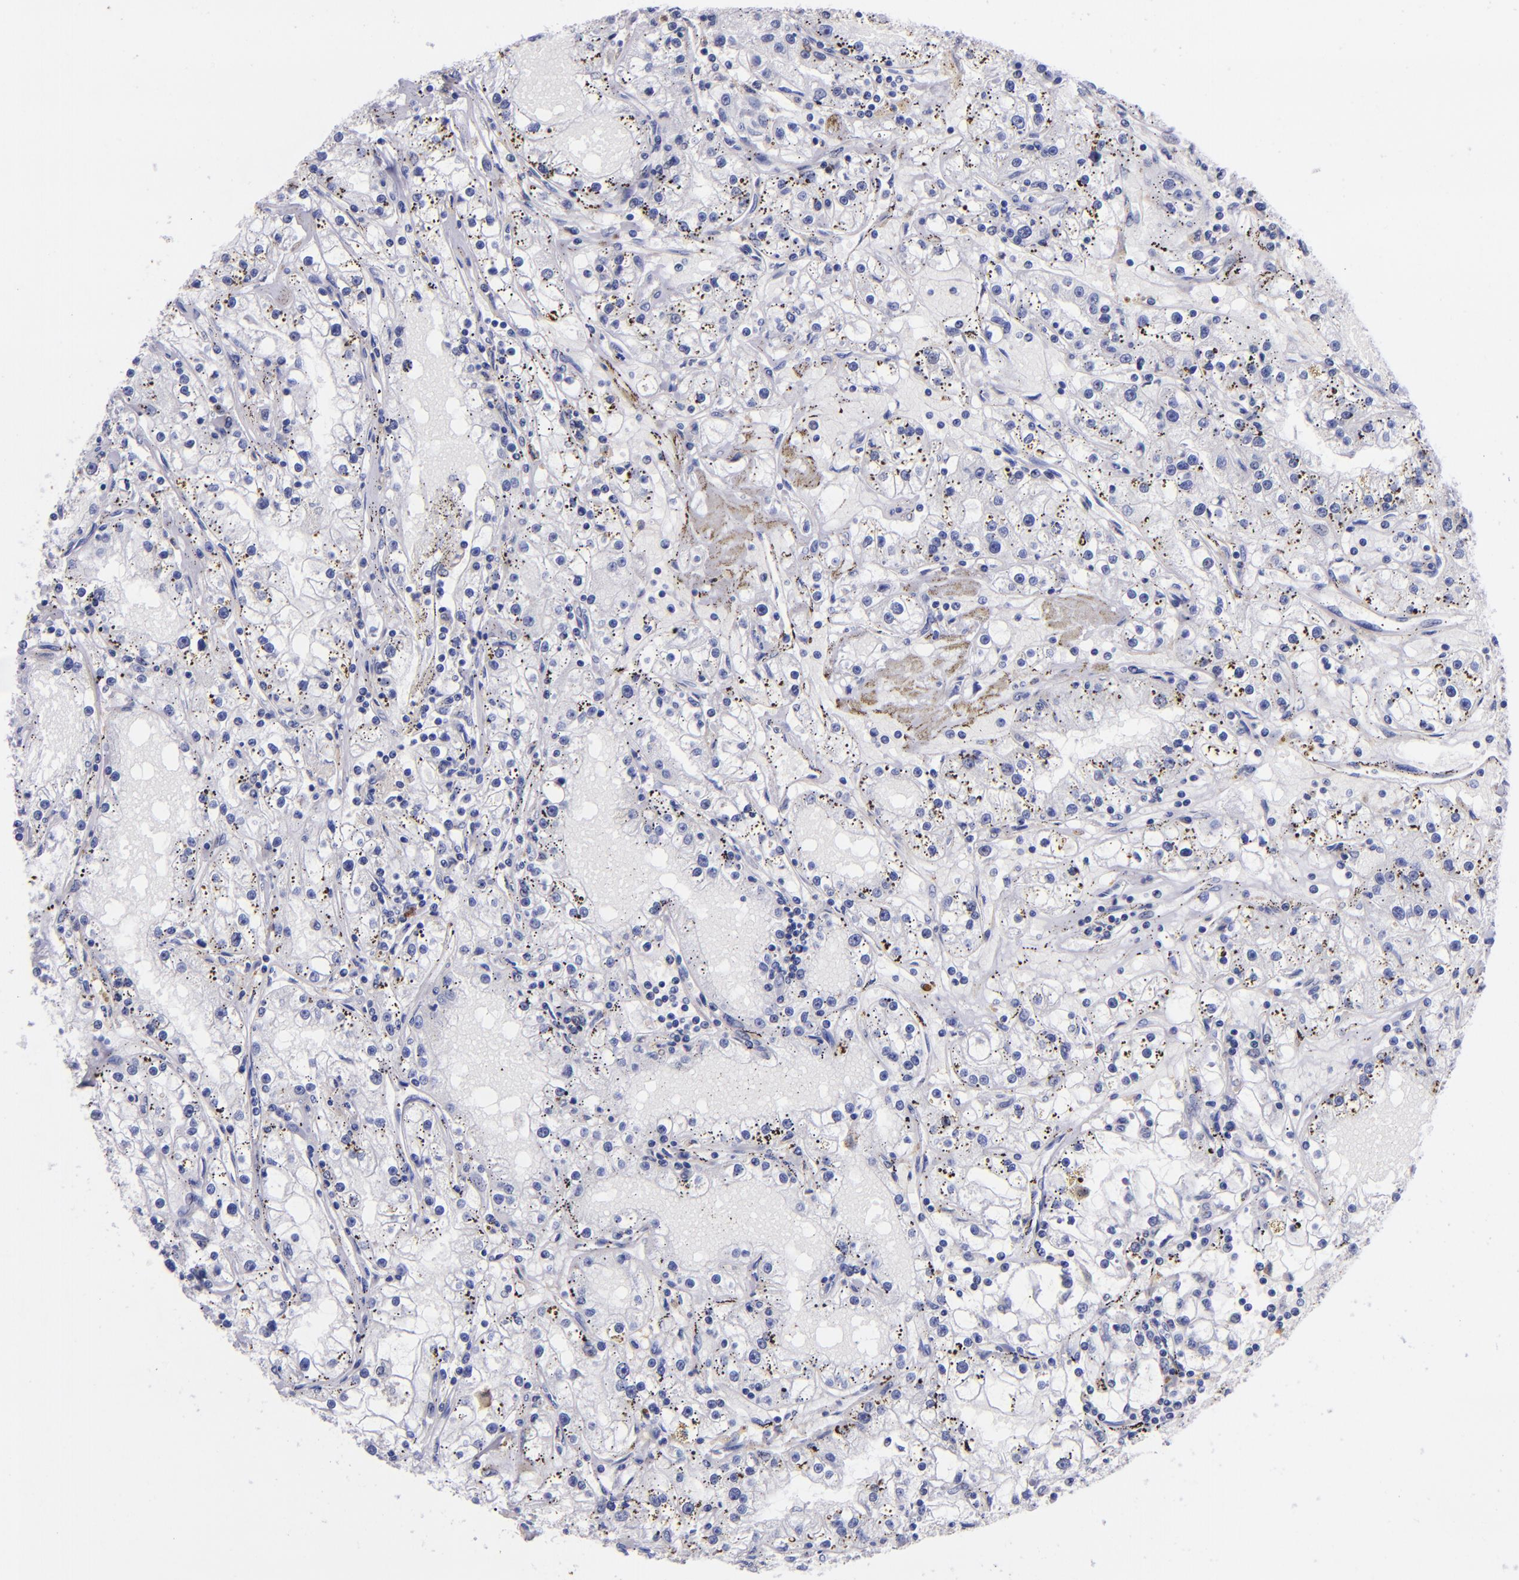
{"staining": {"intensity": "negative", "quantity": "none", "location": "none"}, "tissue": "renal cancer", "cell_type": "Tumor cells", "image_type": "cancer", "snomed": [{"axis": "morphology", "description": "Adenocarcinoma, NOS"}, {"axis": "topography", "description": "Kidney"}], "caption": "An image of human adenocarcinoma (renal) is negative for staining in tumor cells.", "gene": "IVL", "patient": {"sex": "male", "age": 56}}